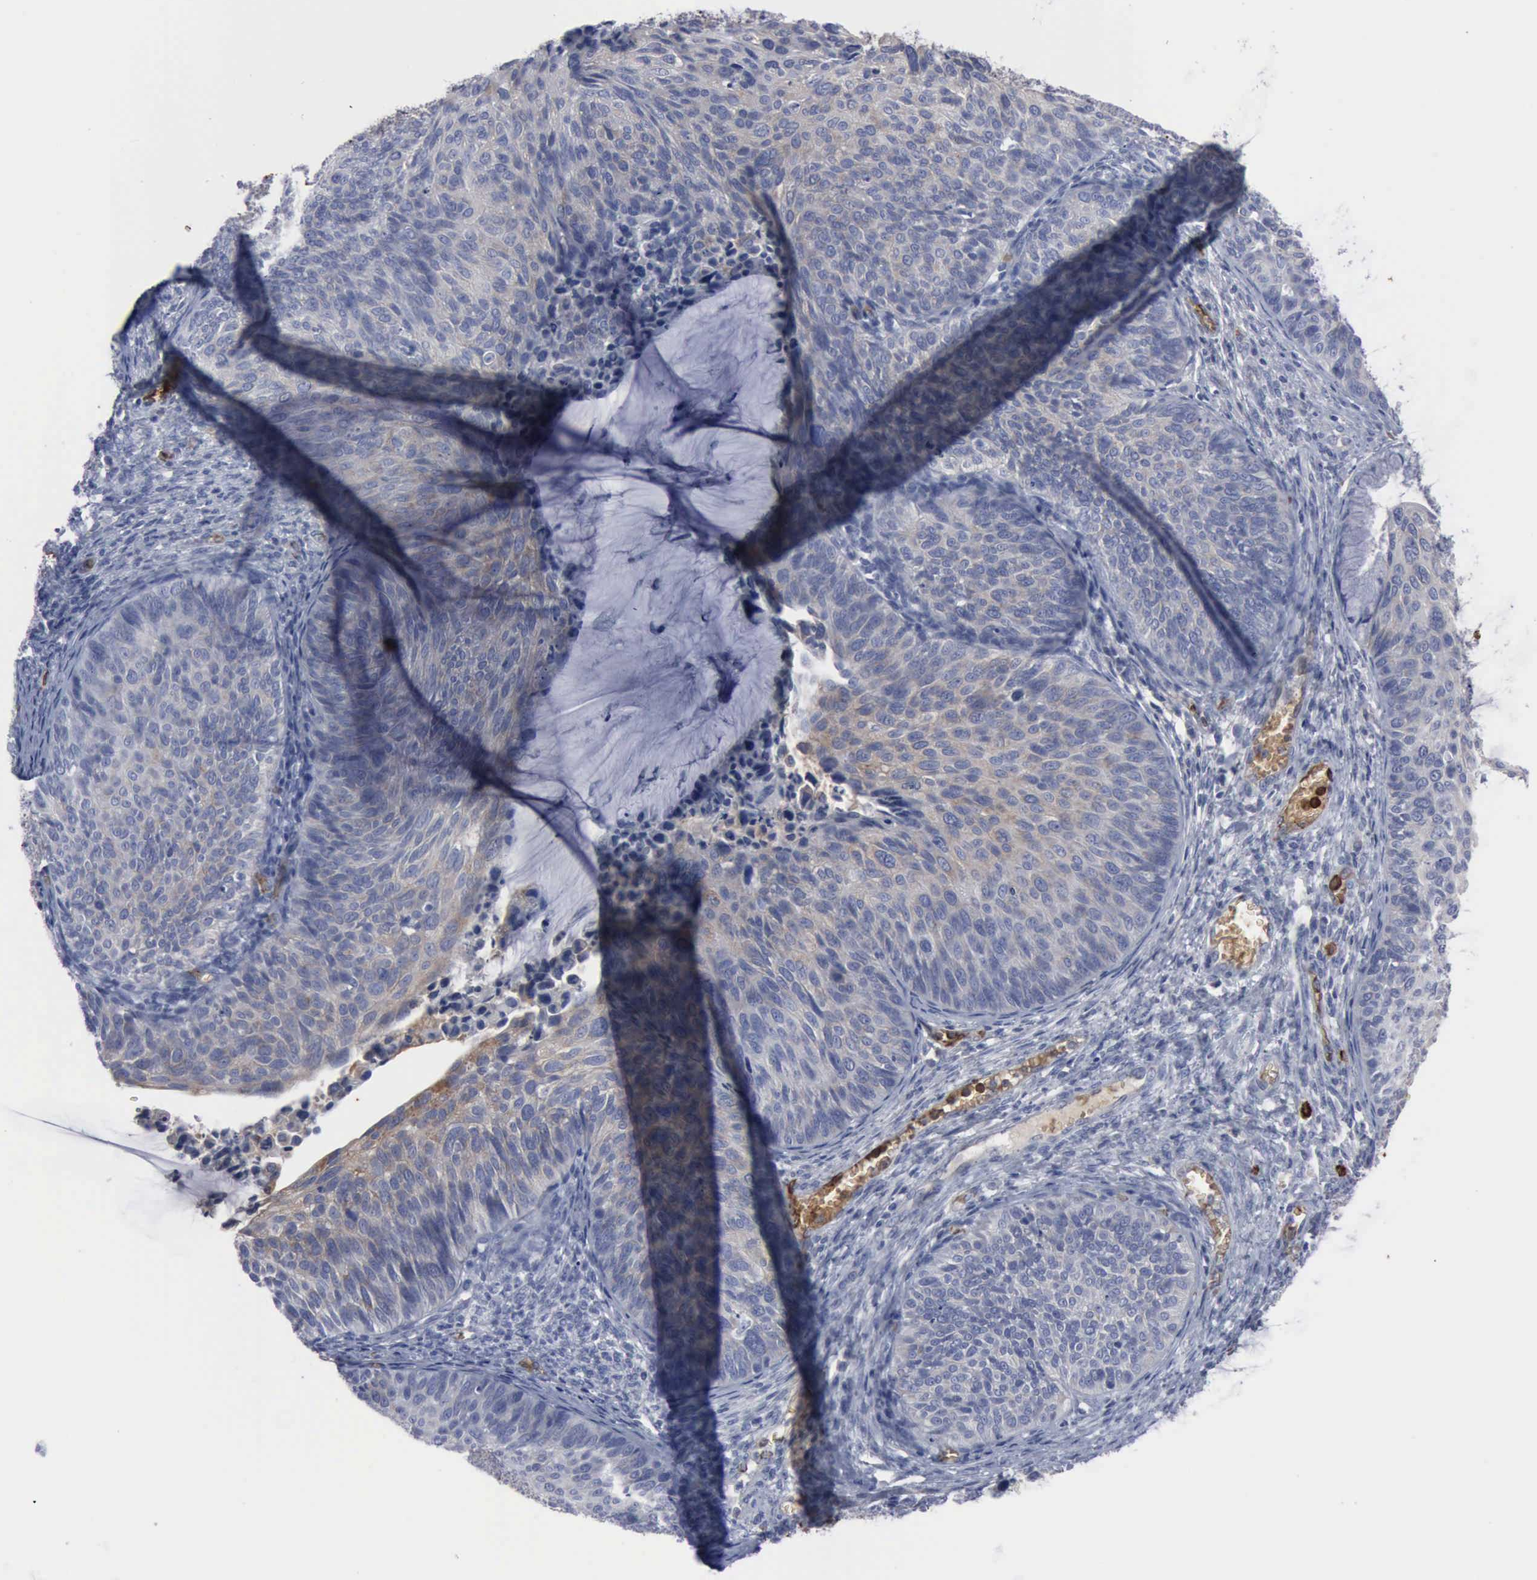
{"staining": {"intensity": "weak", "quantity": "25%-75%", "location": "cytoplasmic/membranous"}, "tissue": "cervical cancer", "cell_type": "Tumor cells", "image_type": "cancer", "snomed": [{"axis": "morphology", "description": "Squamous cell carcinoma, NOS"}, {"axis": "topography", "description": "Cervix"}], "caption": "Immunohistochemical staining of cervical cancer displays weak cytoplasmic/membranous protein positivity in approximately 25%-75% of tumor cells.", "gene": "TGFB1", "patient": {"sex": "female", "age": 36}}